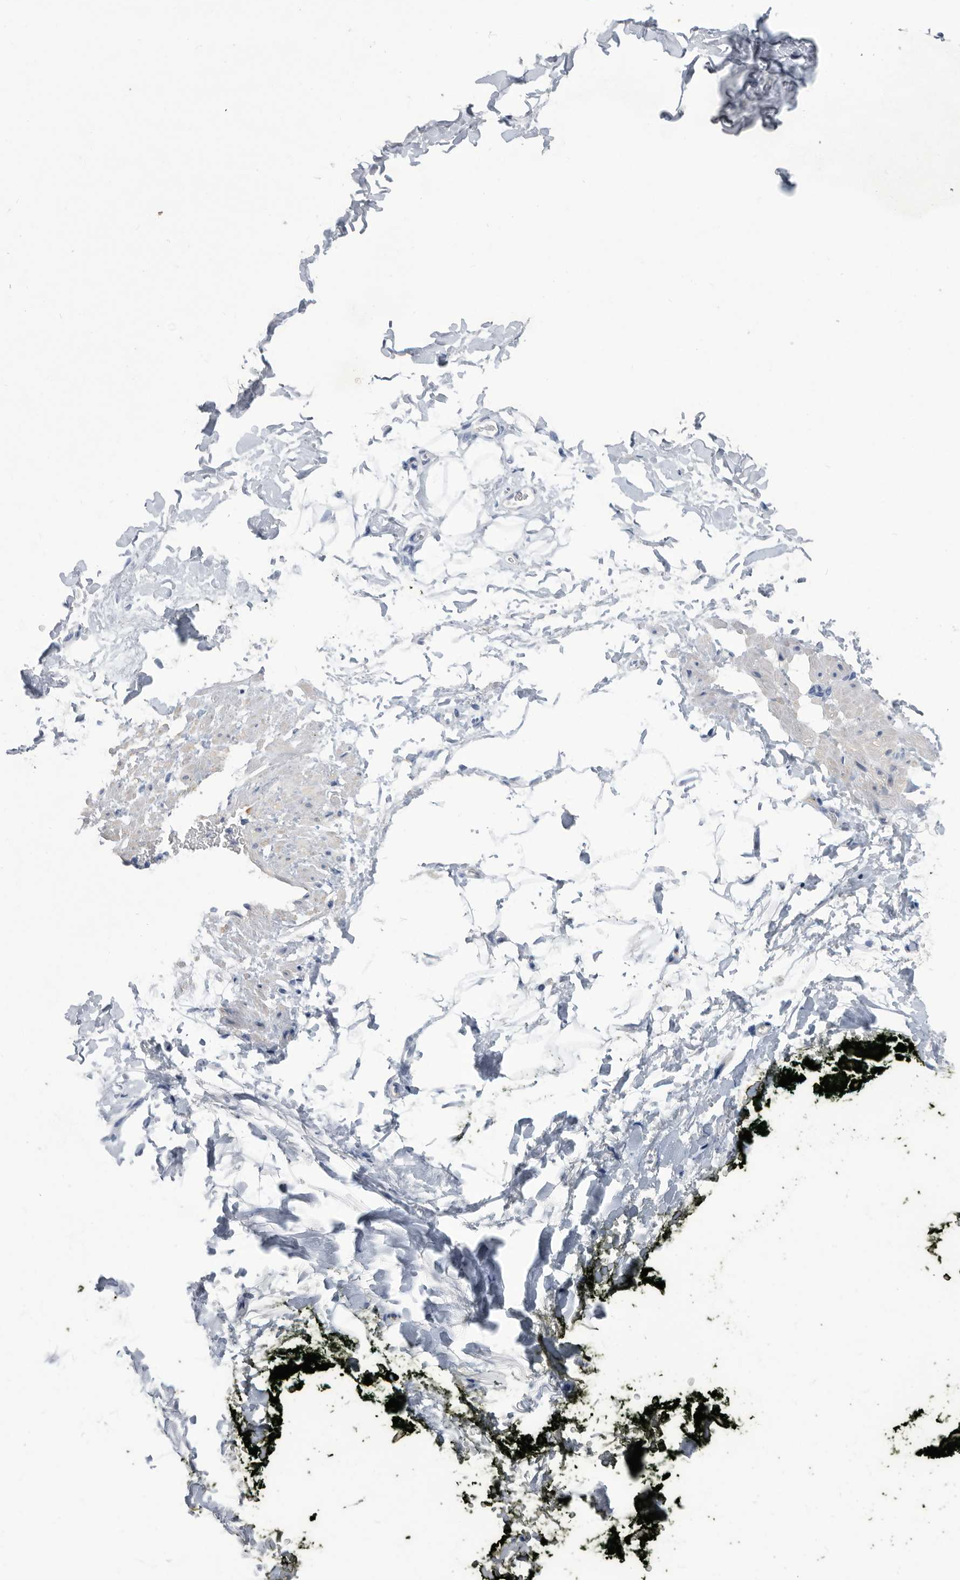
{"staining": {"intensity": "negative", "quantity": "none", "location": "none"}, "tissue": "soft tissue", "cell_type": "Fibroblasts", "image_type": "normal", "snomed": [{"axis": "morphology", "description": "Normal tissue, NOS"}, {"axis": "morphology", "description": "Adenocarcinoma, NOS"}, {"axis": "topography", "description": "Pancreas"}, {"axis": "topography", "description": "Peripheral nerve tissue"}], "caption": "The micrograph reveals no significant staining in fibroblasts of soft tissue.", "gene": "BTBD6", "patient": {"sex": "male", "age": 59}}